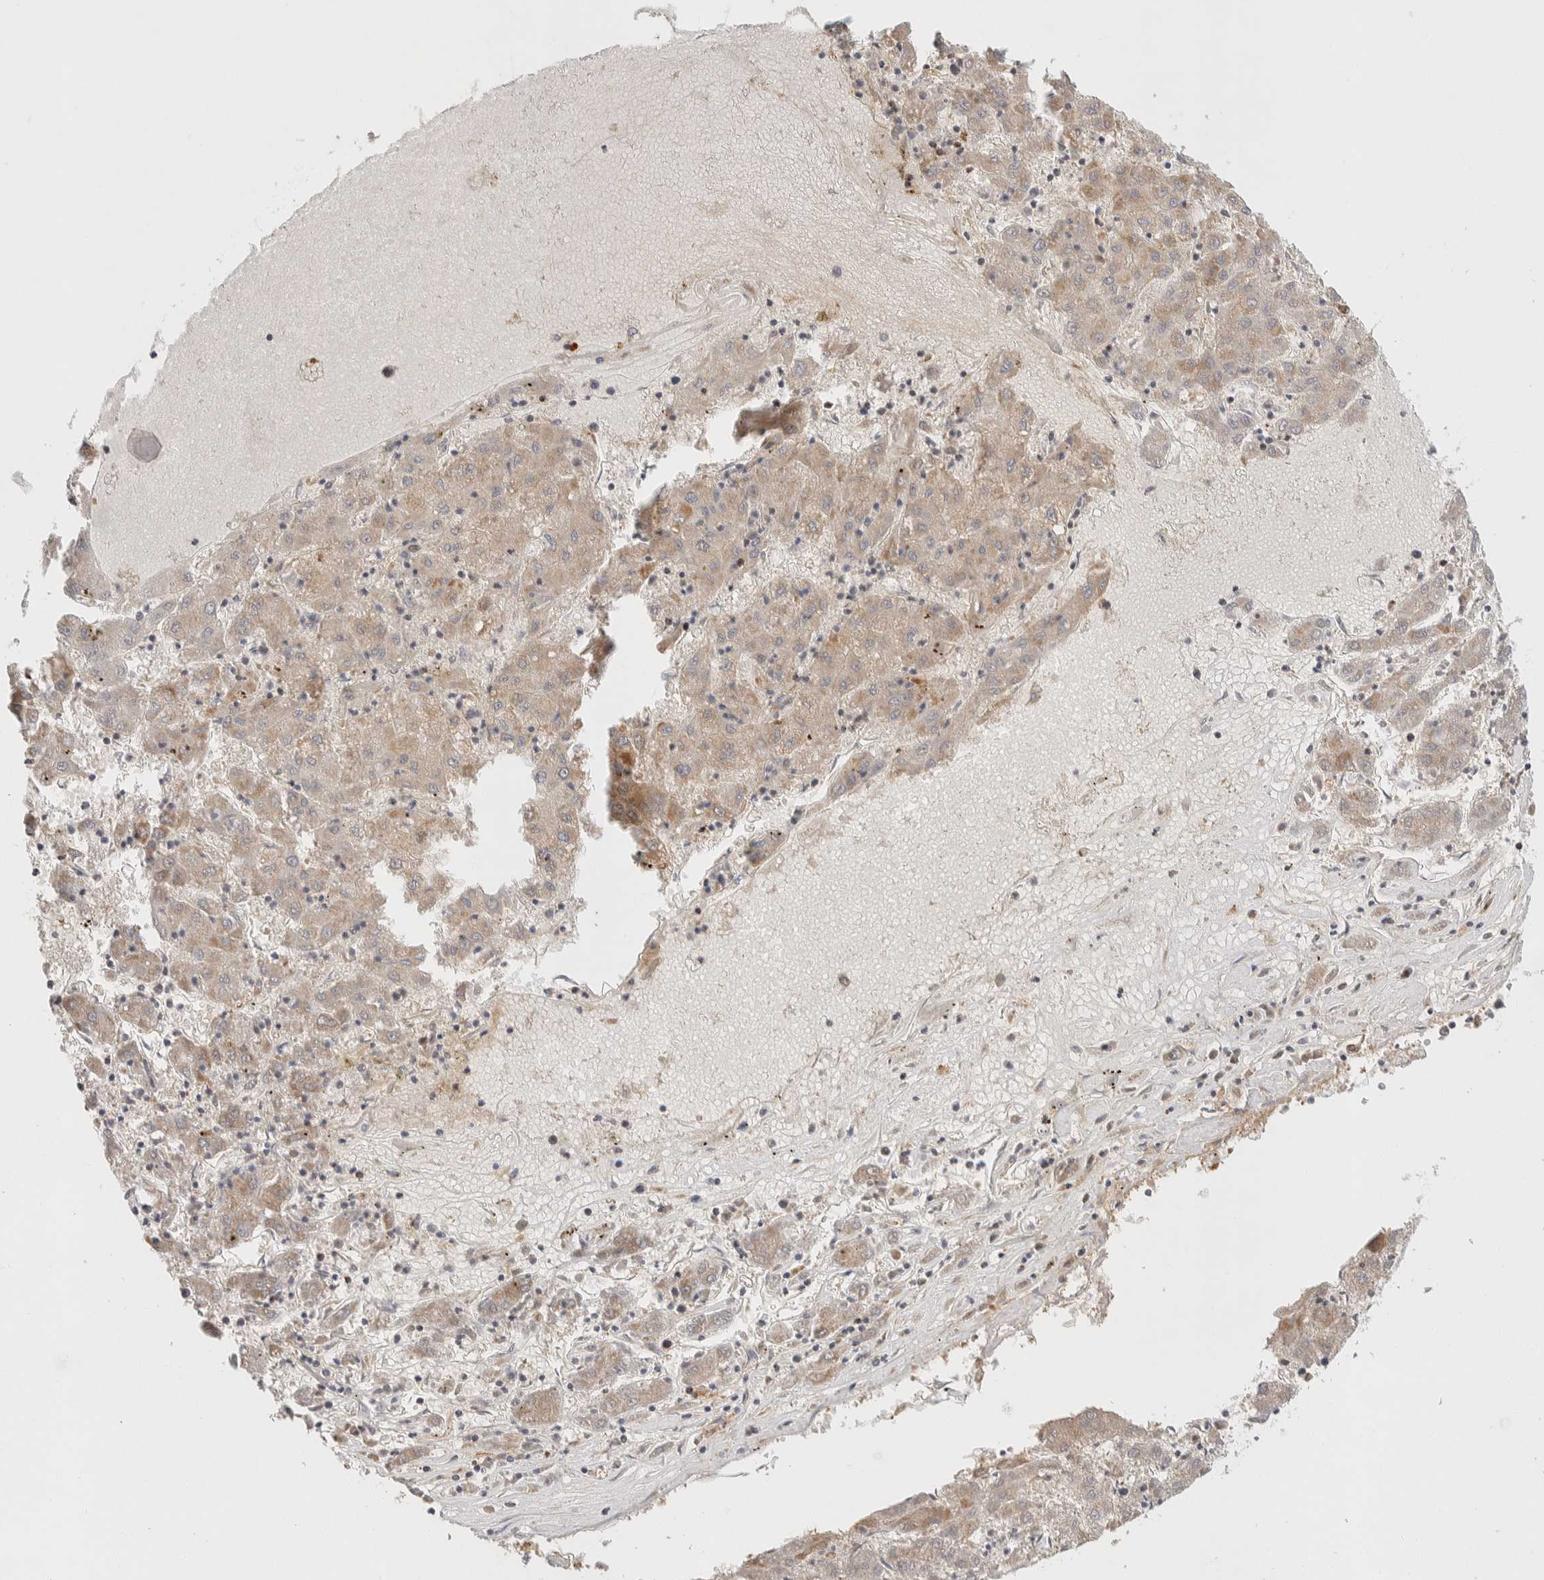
{"staining": {"intensity": "weak", "quantity": ">75%", "location": "cytoplasmic/membranous"}, "tissue": "liver cancer", "cell_type": "Tumor cells", "image_type": "cancer", "snomed": [{"axis": "morphology", "description": "Carcinoma, Hepatocellular, NOS"}, {"axis": "topography", "description": "Liver"}], "caption": "Hepatocellular carcinoma (liver) tissue displays weak cytoplasmic/membranous expression in about >75% of tumor cells (DAB IHC, brown staining for protein, blue staining for nuclei).", "gene": "KIF9", "patient": {"sex": "male", "age": 72}}